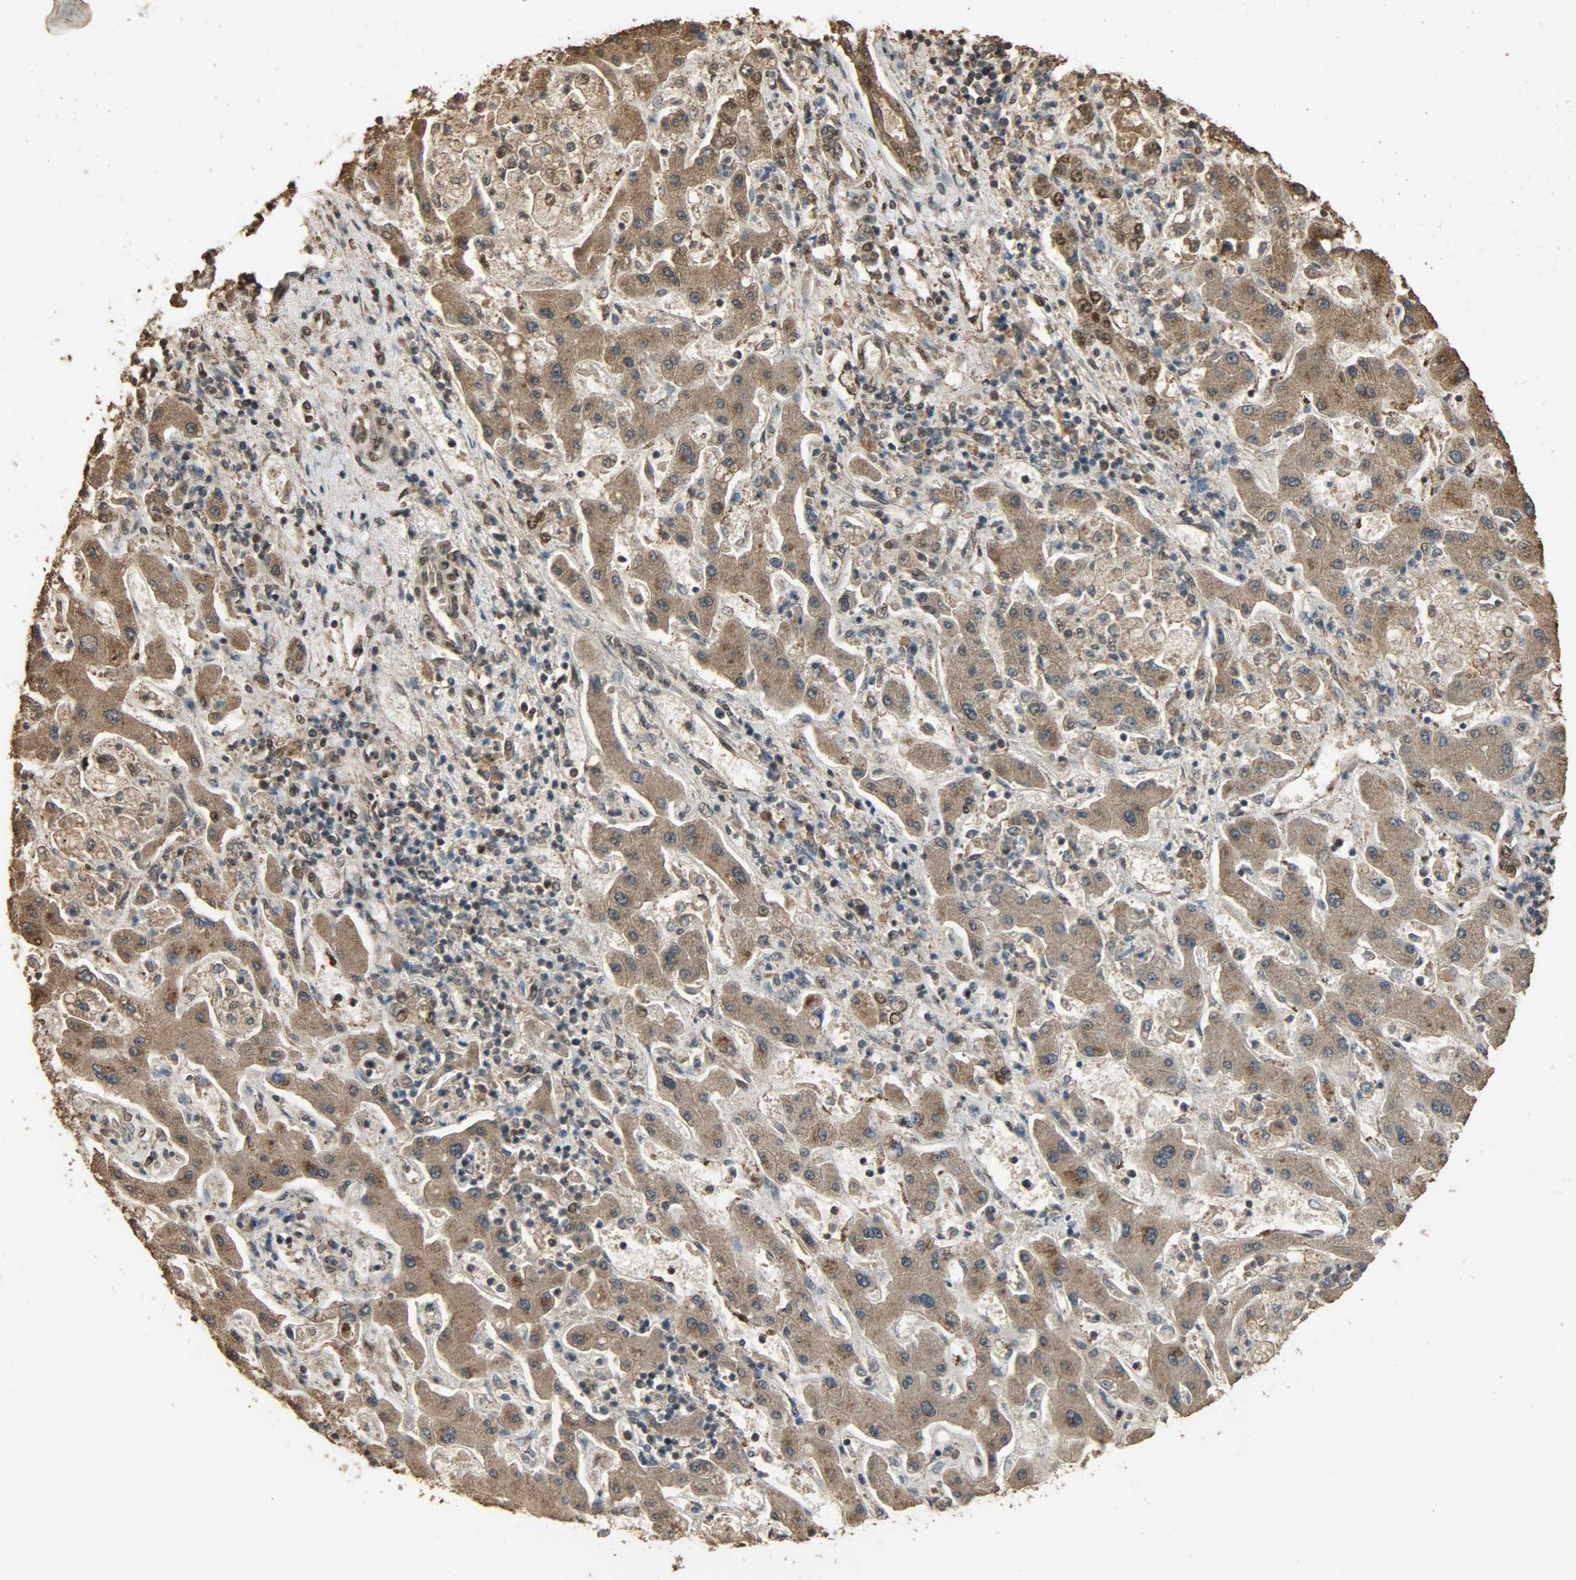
{"staining": {"intensity": "weak", "quantity": ">75%", "location": "cytoplasmic/membranous"}, "tissue": "liver cancer", "cell_type": "Tumor cells", "image_type": "cancer", "snomed": [{"axis": "morphology", "description": "Cholangiocarcinoma"}, {"axis": "topography", "description": "Liver"}], "caption": "This is an image of immunohistochemistry staining of liver cancer (cholangiocarcinoma), which shows weak staining in the cytoplasmic/membranous of tumor cells.", "gene": "CCNT2", "patient": {"sex": "male", "age": 50}}